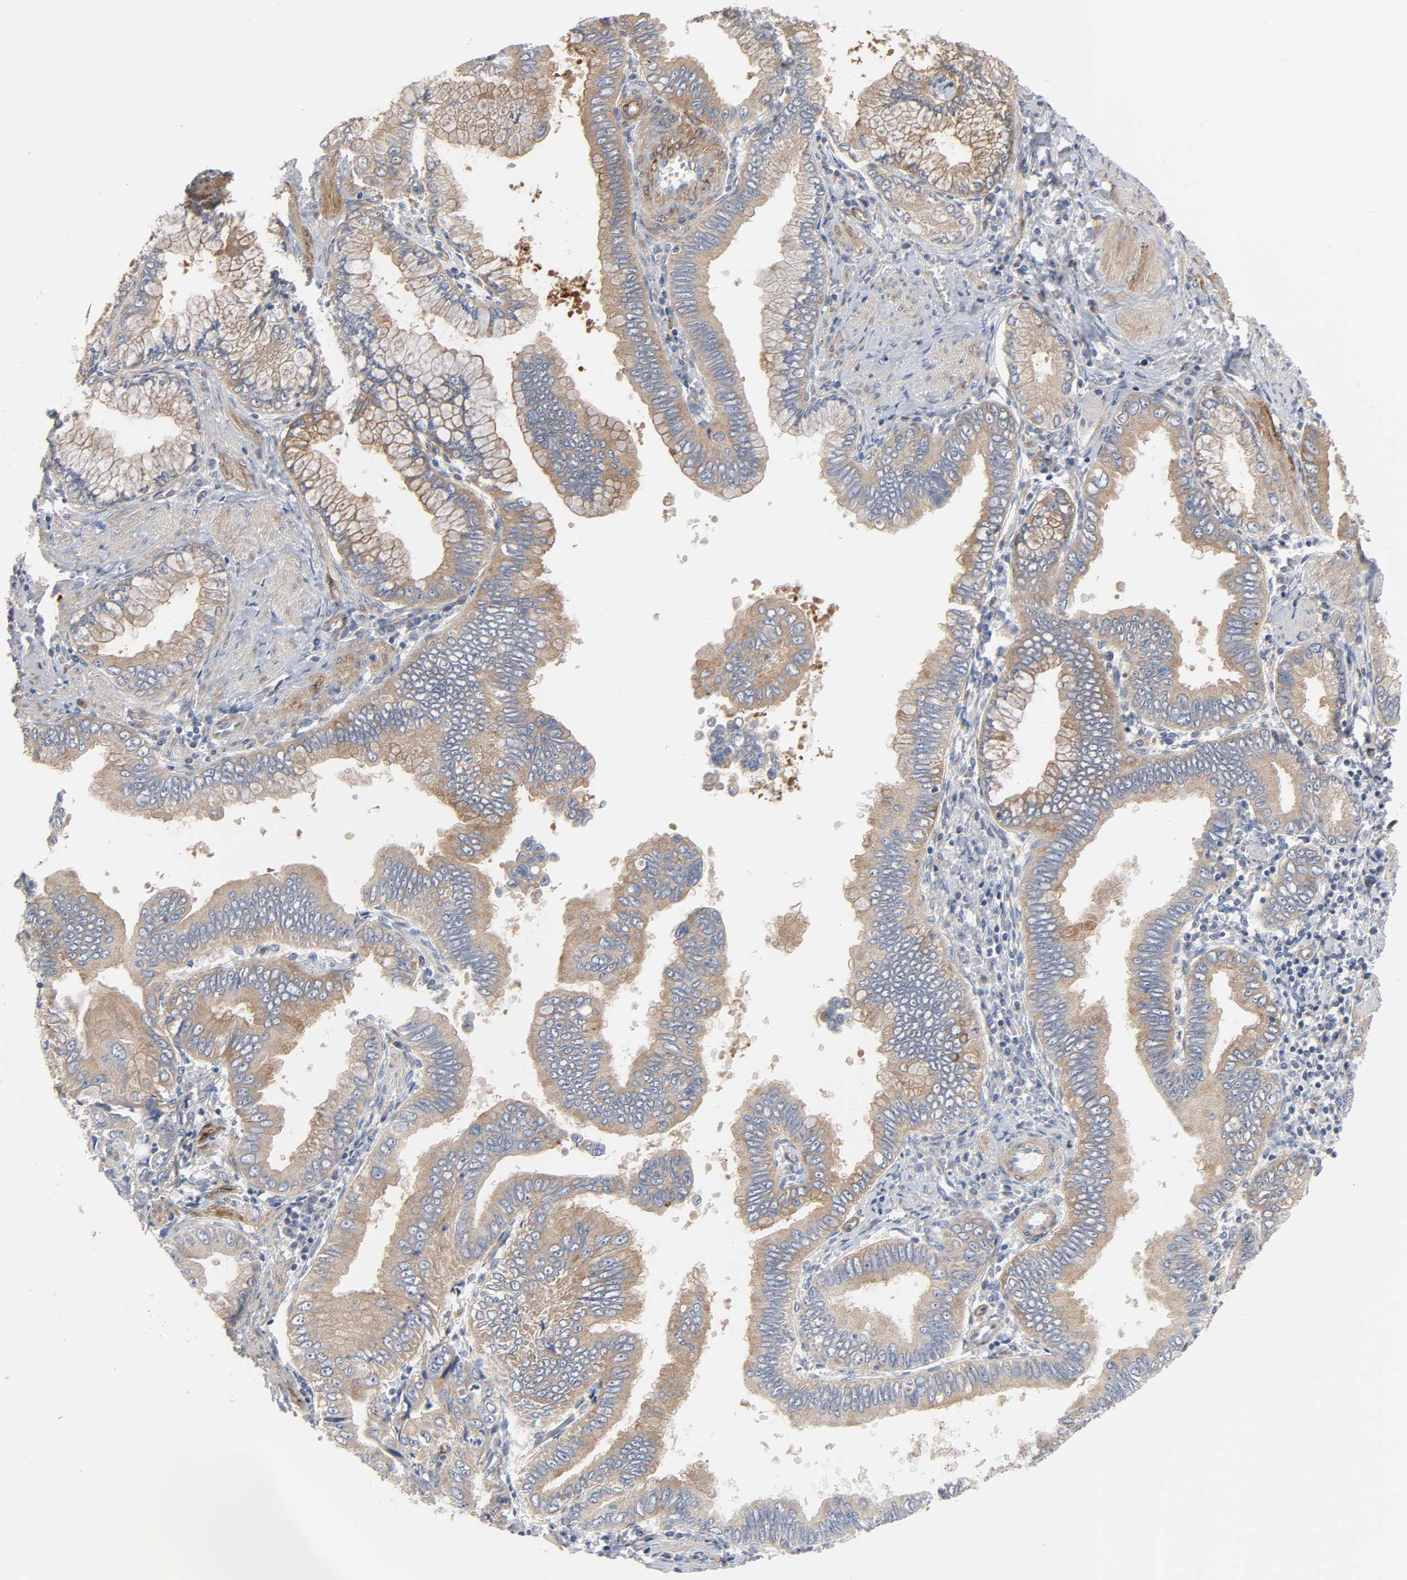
{"staining": {"intensity": "weak", "quantity": ">75%", "location": "cytoplasmic/membranous"}, "tissue": "pancreatic cancer", "cell_type": "Tumor cells", "image_type": "cancer", "snomed": [{"axis": "morphology", "description": "Normal tissue, NOS"}, {"axis": "topography", "description": "Lymph node"}], "caption": "Pancreatic cancer tissue displays weak cytoplasmic/membranous positivity in about >75% of tumor cells", "gene": "ARHGAP1", "patient": {"sex": "male", "age": 50}}